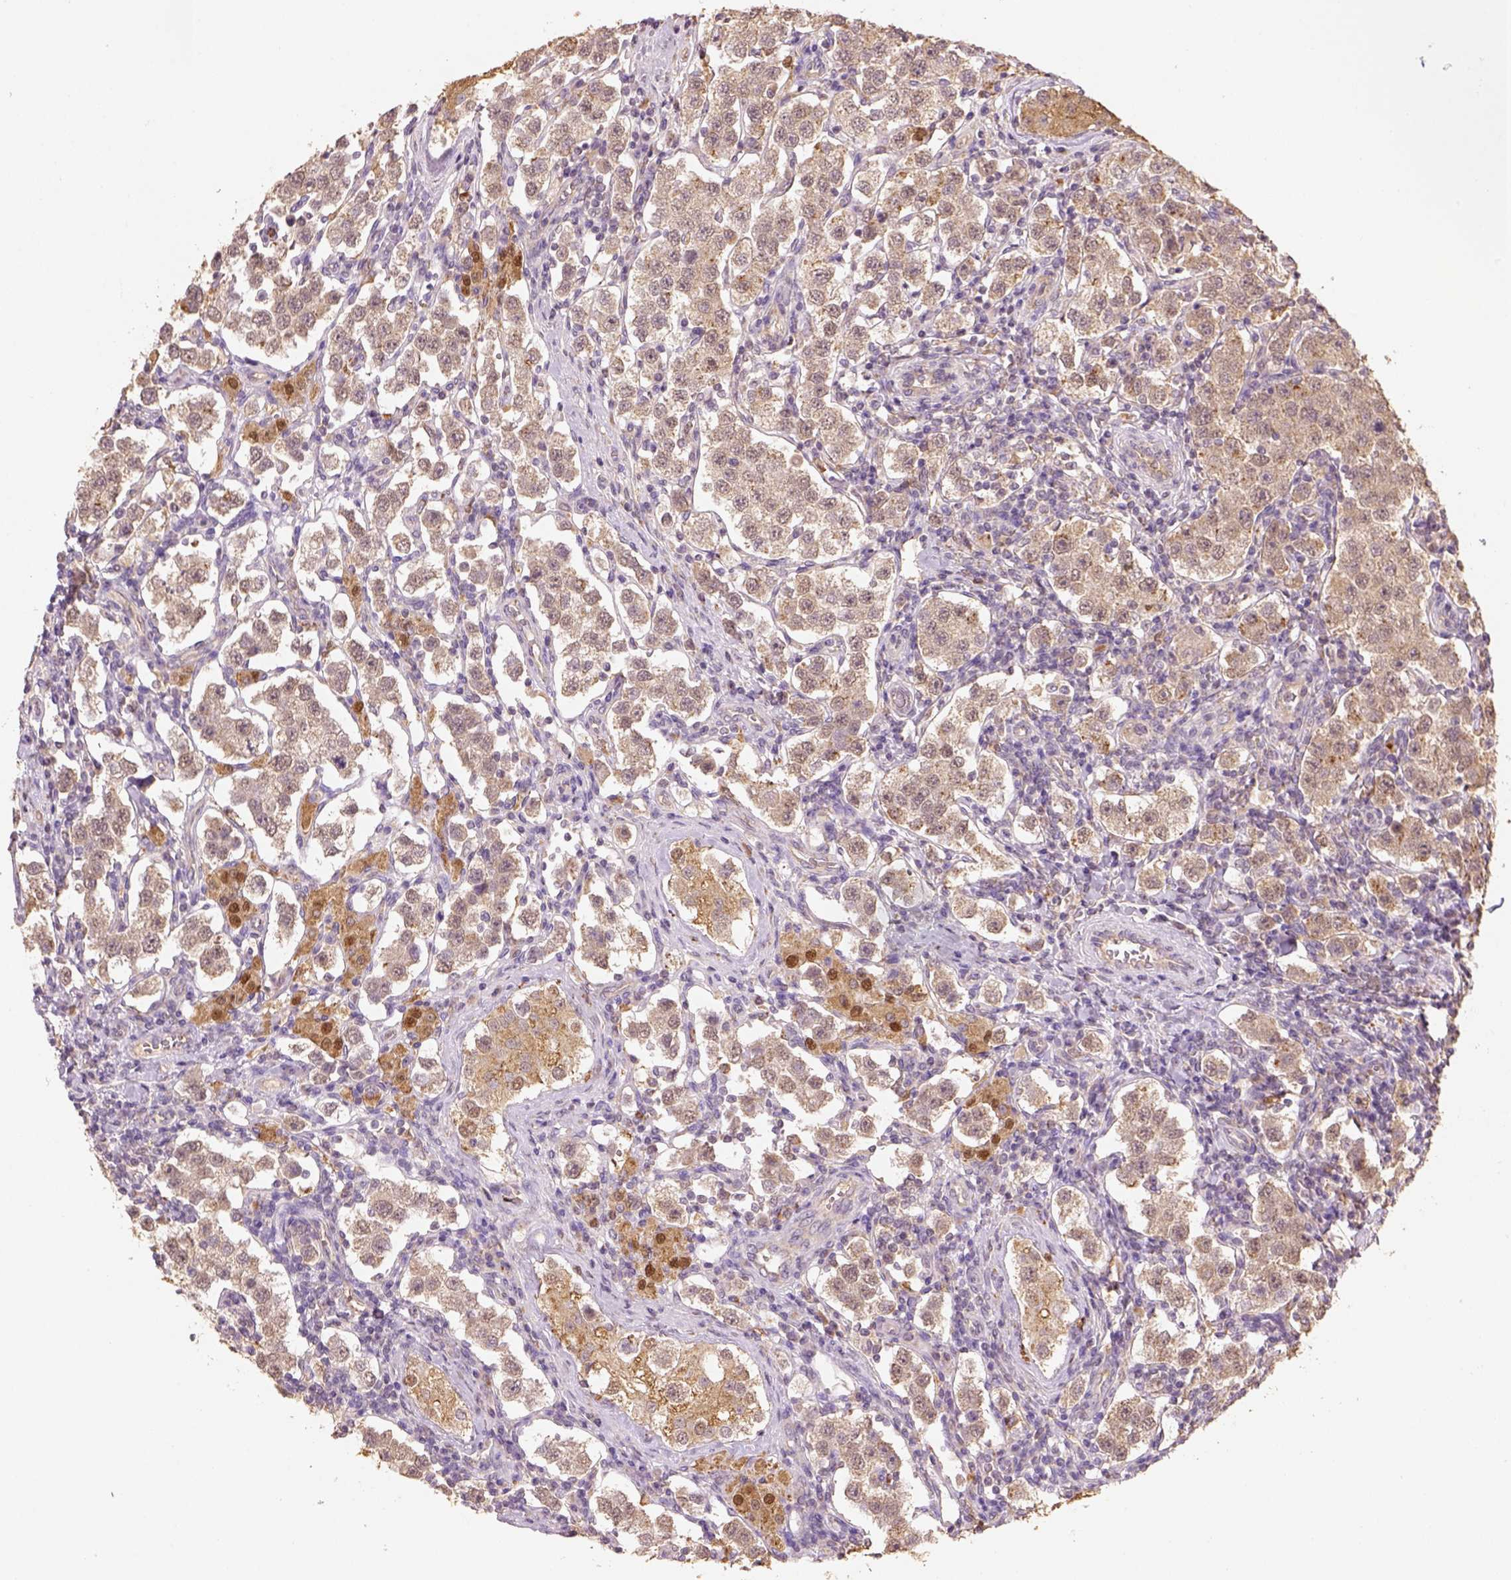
{"staining": {"intensity": "weak", "quantity": "<25%", "location": "cytoplasmic/membranous"}, "tissue": "testis cancer", "cell_type": "Tumor cells", "image_type": "cancer", "snomed": [{"axis": "morphology", "description": "Seminoma, NOS"}, {"axis": "topography", "description": "Testis"}], "caption": "This image is of testis cancer (seminoma) stained with immunohistochemistry (IHC) to label a protein in brown with the nuclei are counter-stained blue. There is no expression in tumor cells. The staining is performed using DAB brown chromogen with nuclei counter-stained in using hematoxylin.", "gene": "AP2B1", "patient": {"sex": "male", "age": 37}}